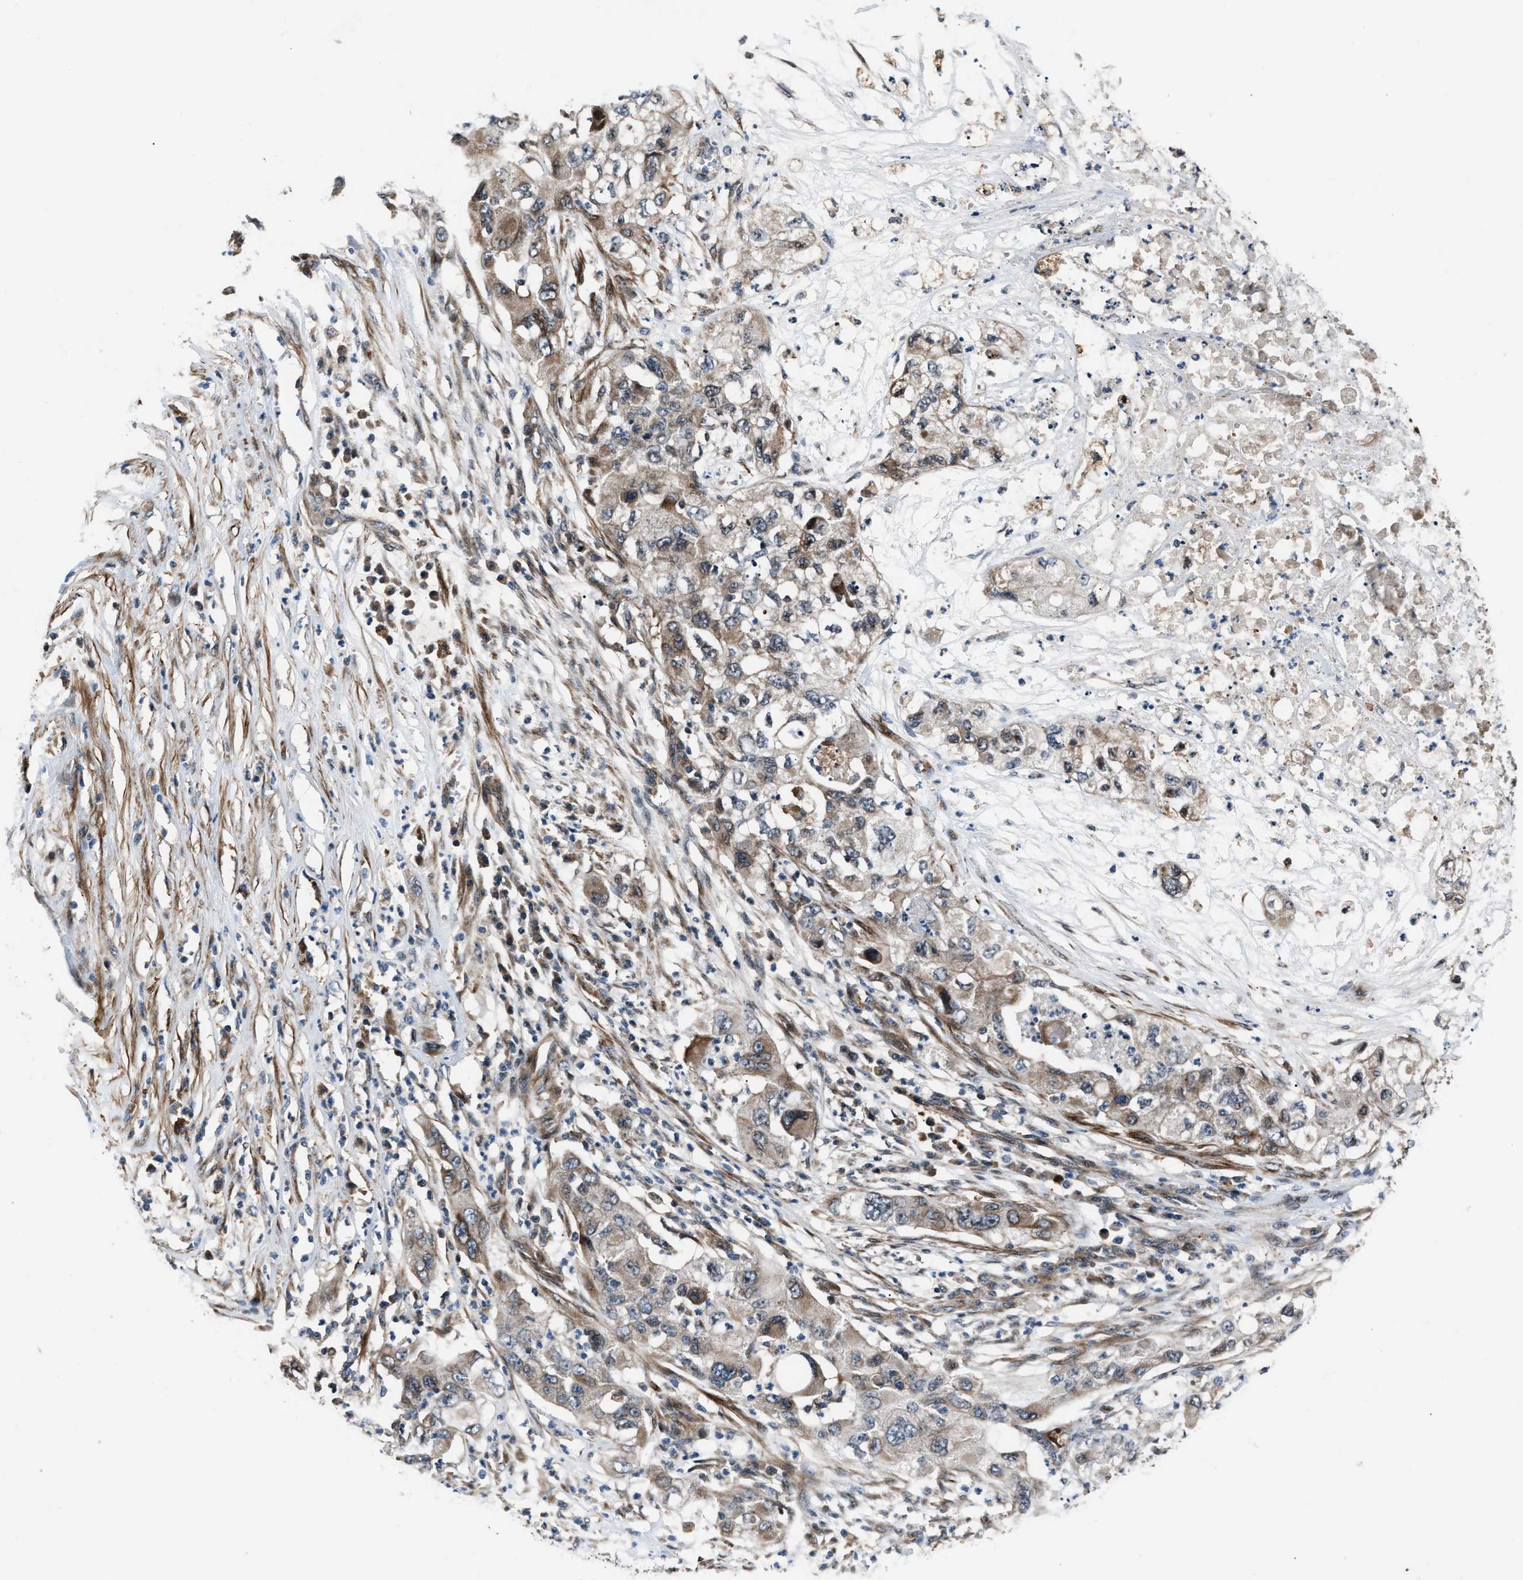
{"staining": {"intensity": "weak", "quantity": ">75%", "location": "cytoplasmic/membranous"}, "tissue": "pancreatic cancer", "cell_type": "Tumor cells", "image_type": "cancer", "snomed": [{"axis": "morphology", "description": "Adenocarcinoma, NOS"}, {"axis": "topography", "description": "Pancreas"}], "caption": "Immunohistochemistry (IHC) staining of pancreatic cancer, which reveals low levels of weak cytoplasmic/membranous expression in approximately >75% of tumor cells indicating weak cytoplasmic/membranous protein positivity. The staining was performed using DAB (3,3'-diaminobenzidine) (brown) for protein detection and nuclei were counterstained in hematoxylin (blue).", "gene": "DYNC2I1", "patient": {"sex": "female", "age": 78}}